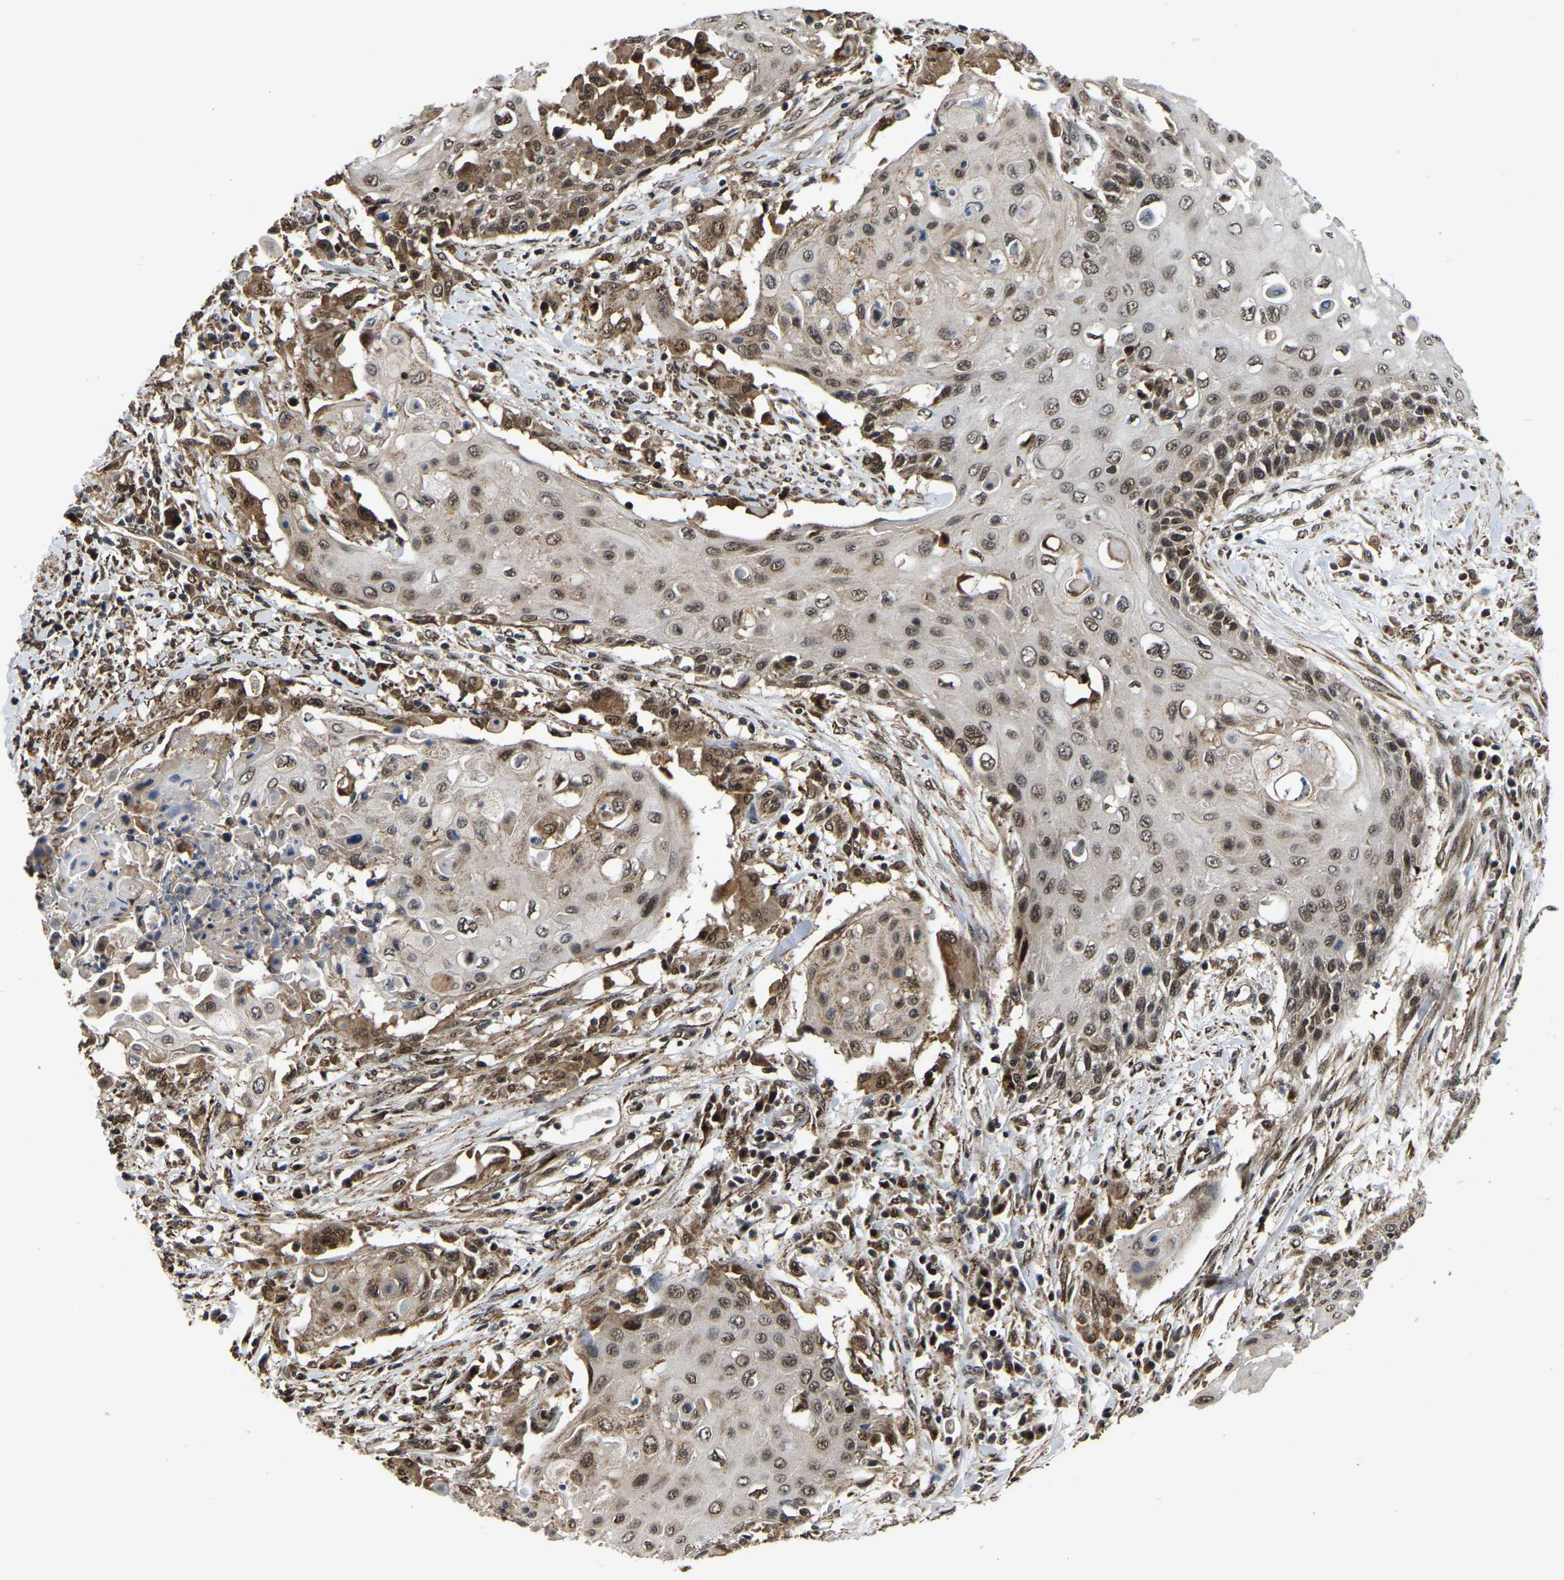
{"staining": {"intensity": "weak", "quantity": ">75%", "location": "nuclear"}, "tissue": "cervical cancer", "cell_type": "Tumor cells", "image_type": "cancer", "snomed": [{"axis": "morphology", "description": "Squamous cell carcinoma, NOS"}, {"axis": "topography", "description": "Cervix"}], "caption": "There is low levels of weak nuclear positivity in tumor cells of cervical cancer (squamous cell carcinoma), as demonstrated by immunohistochemical staining (brown color).", "gene": "CIAO1", "patient": {"sex": "female", "age": 39}}